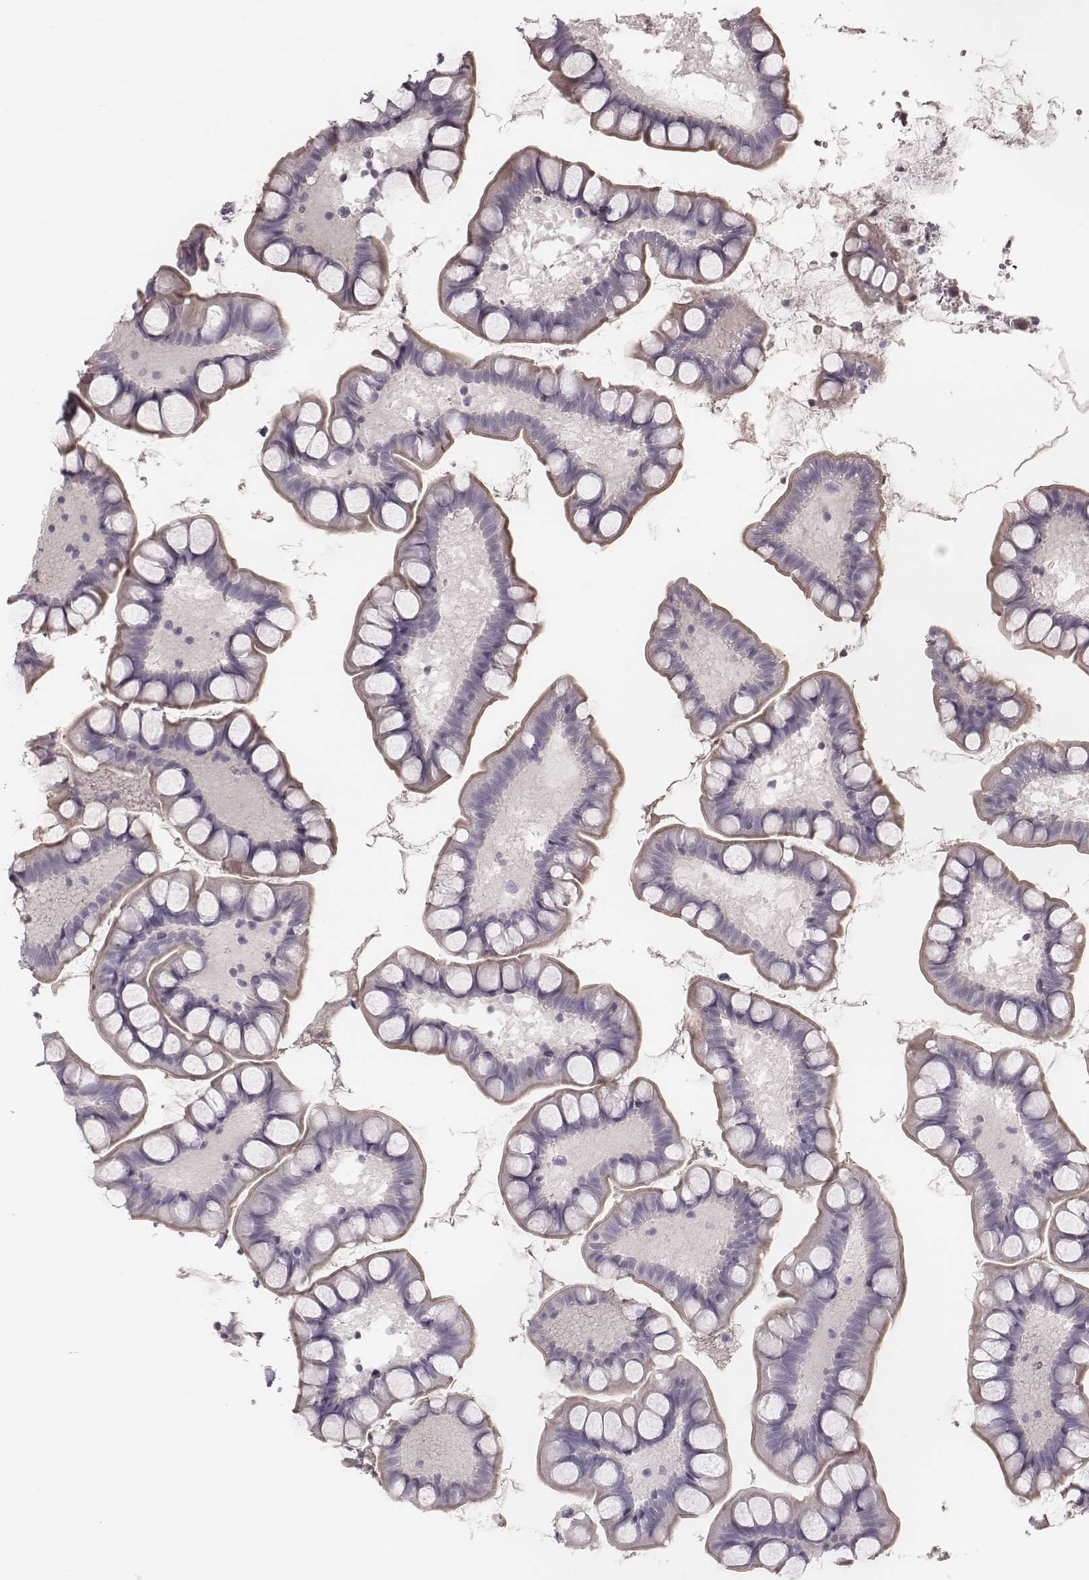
{"staining": {"intensity": "weak", "quantity": "<25%", "location": "cytoplasmic/membranous"}, "tissue": "small intestine", "cell_type": "Glandular cells", "image_type": "normal", "snomed": [{"axis": "morphology", "description": "Normal tissue, NOS"}, {"axis": "topography", "description": "Small intestine"}], "caption": "There is no significant staining in glandular cells of small intestine. Brightfield microscopy of IHC stained with DAB (brown) and hematoxylin (blue), captured at high magnification.", "gene": "S100Z", "patient": {"sex": "male", "age": 70}}